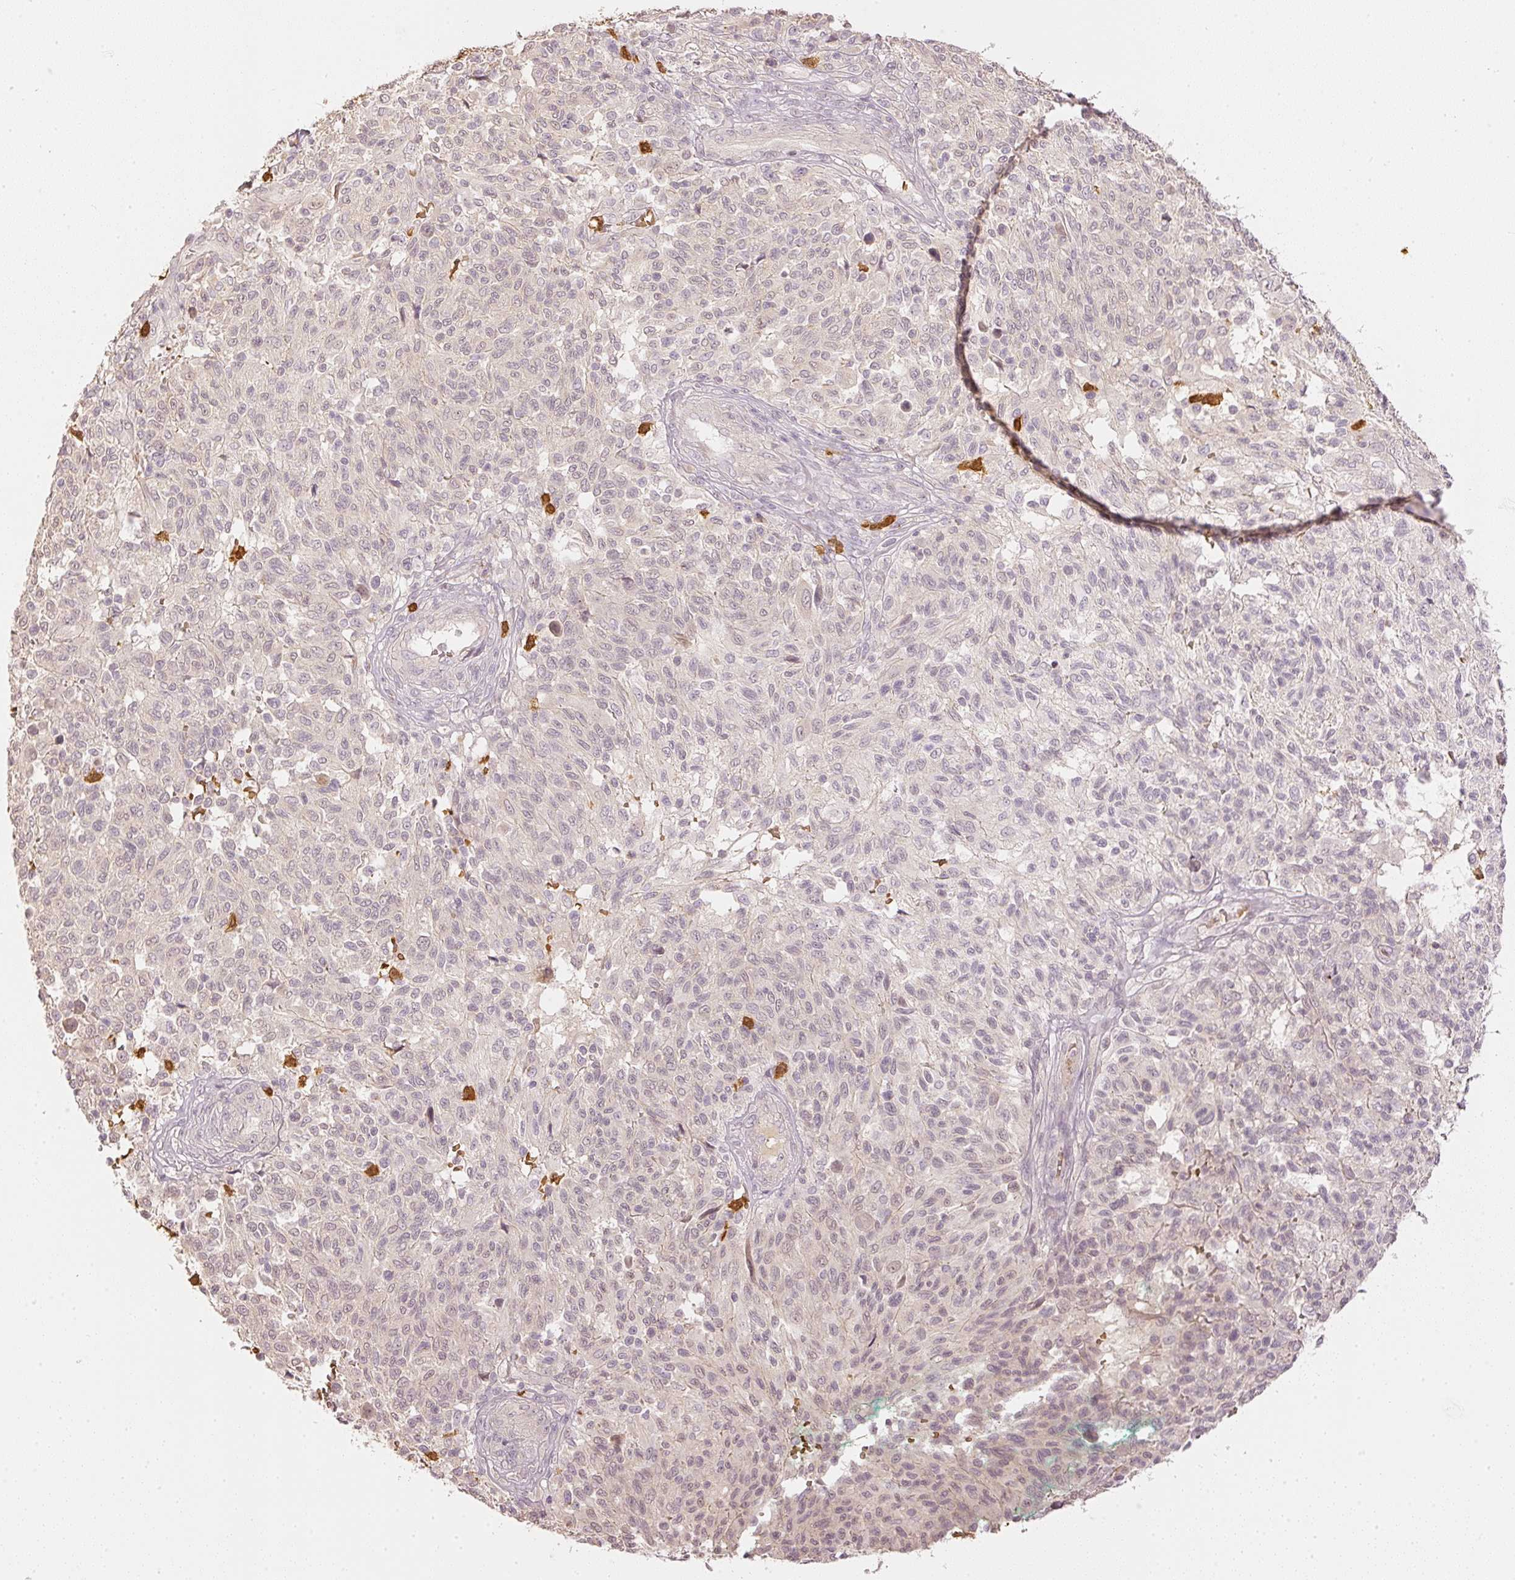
{"staining": {"intensity": "weak", "quantity": "<25%", "location": "nuclear"}, "tissue": "melanoma", "cell_type": "Tumor cells", "image_type": "cancer", "snomed": [{"axis": "morphology", "description": "Malignant melanoma, NOS"}, {"axis": "topography", "description": "Skin"}], "caption": "This is an immunohistochemistry (IHC) micrograph of malignant melanoma. There is no expression in tumor cells.", "gene": "GZMA", "patient": {"sex": "male", "age": 66}}